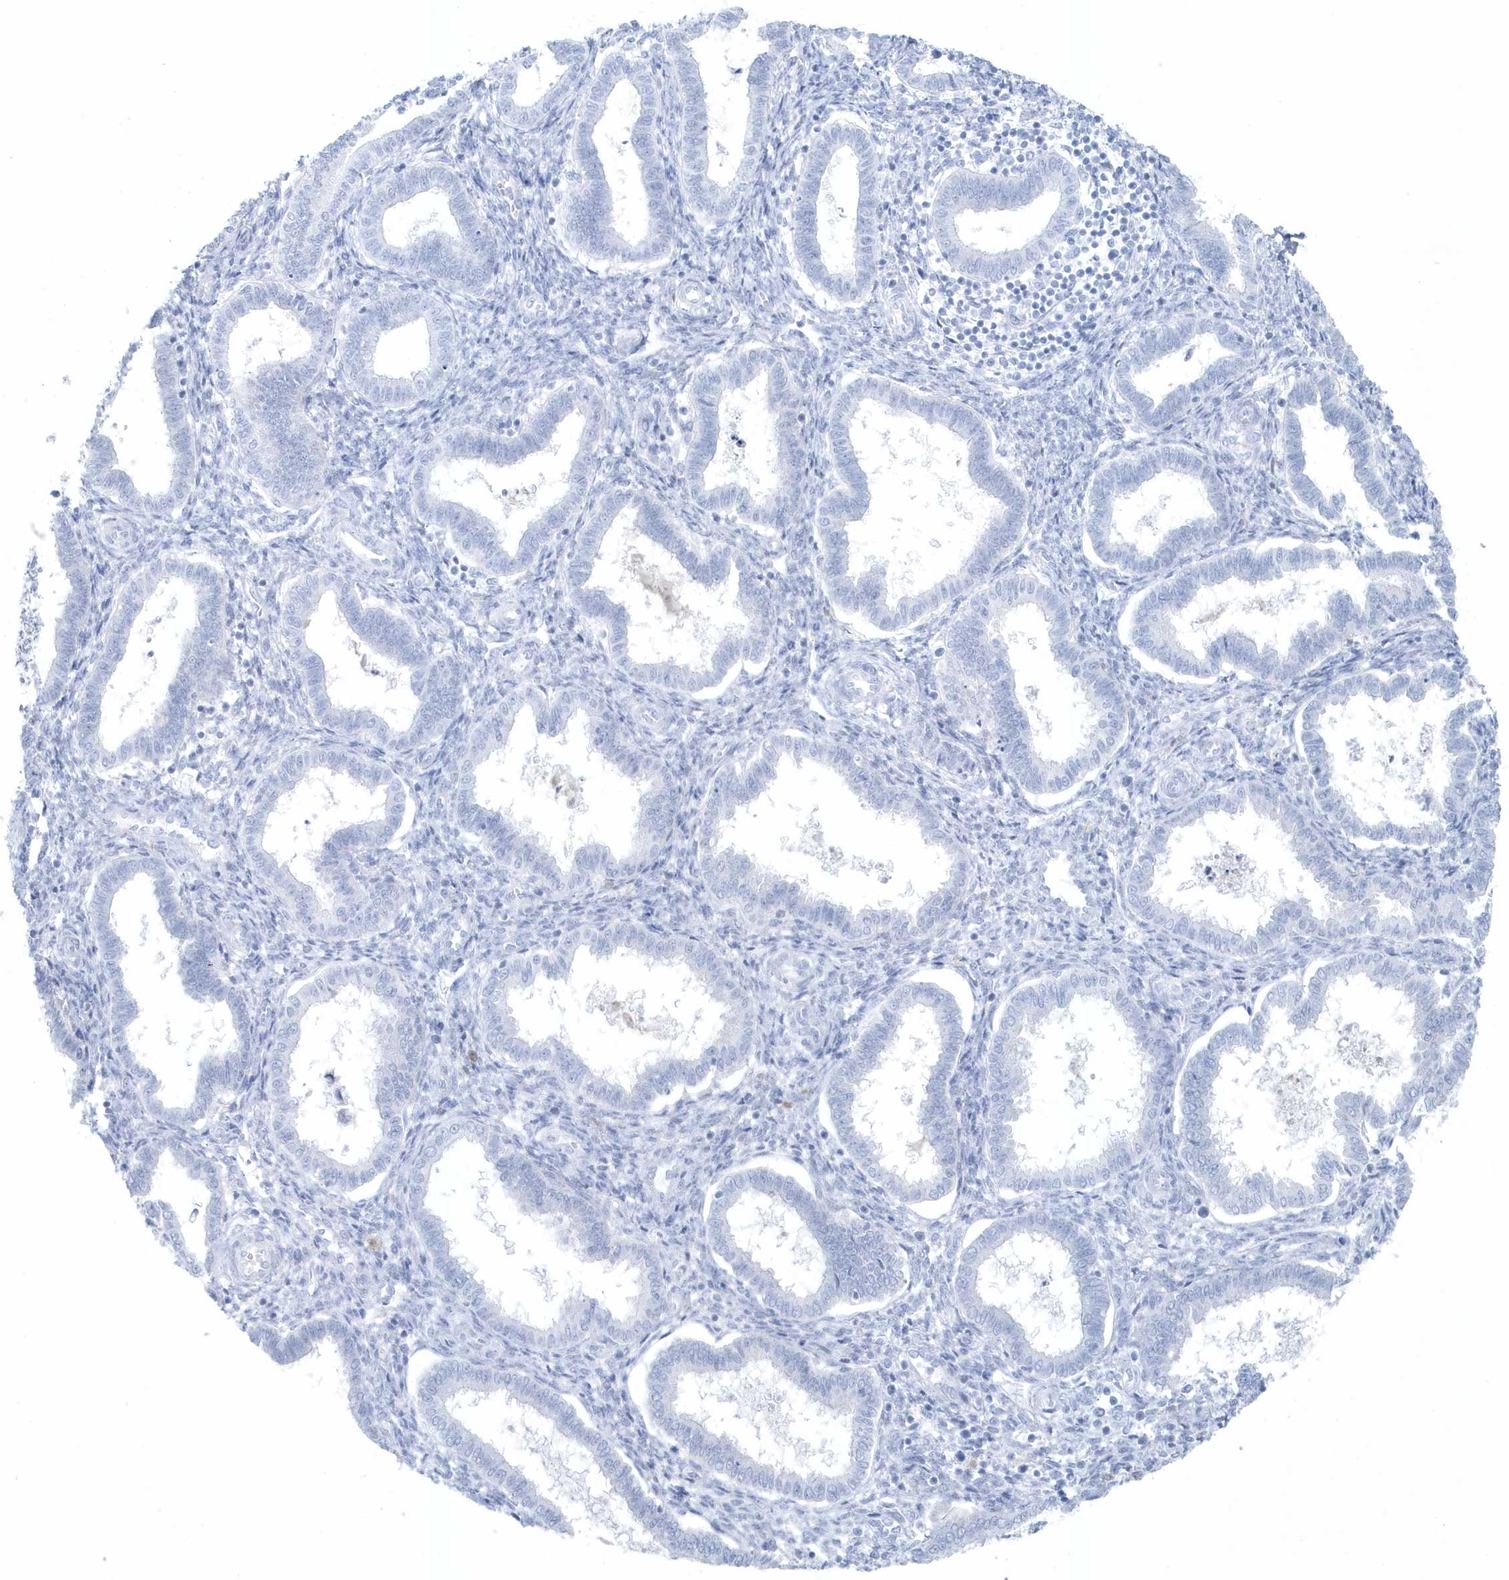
{"staining": {"intensity": "negative", "quantity": "none", "location": "none"}, "tissue": "endometrium", "cell_type": "Cells in endometrial stroma", "image_type": "normal", "snomed": [{"axis": "morphology", "description": "Normal tissue, NOS"}, {"axis": "topography", "description": "Endometrium"}], "caption": "Endometrium was stained to show a protein in brown. There is no significant positivity in cells in endometrial stroma. (DAB IHC, high magnification).", "gene": "FAM98A", "patient": {"sex": "female", "age": 24}}